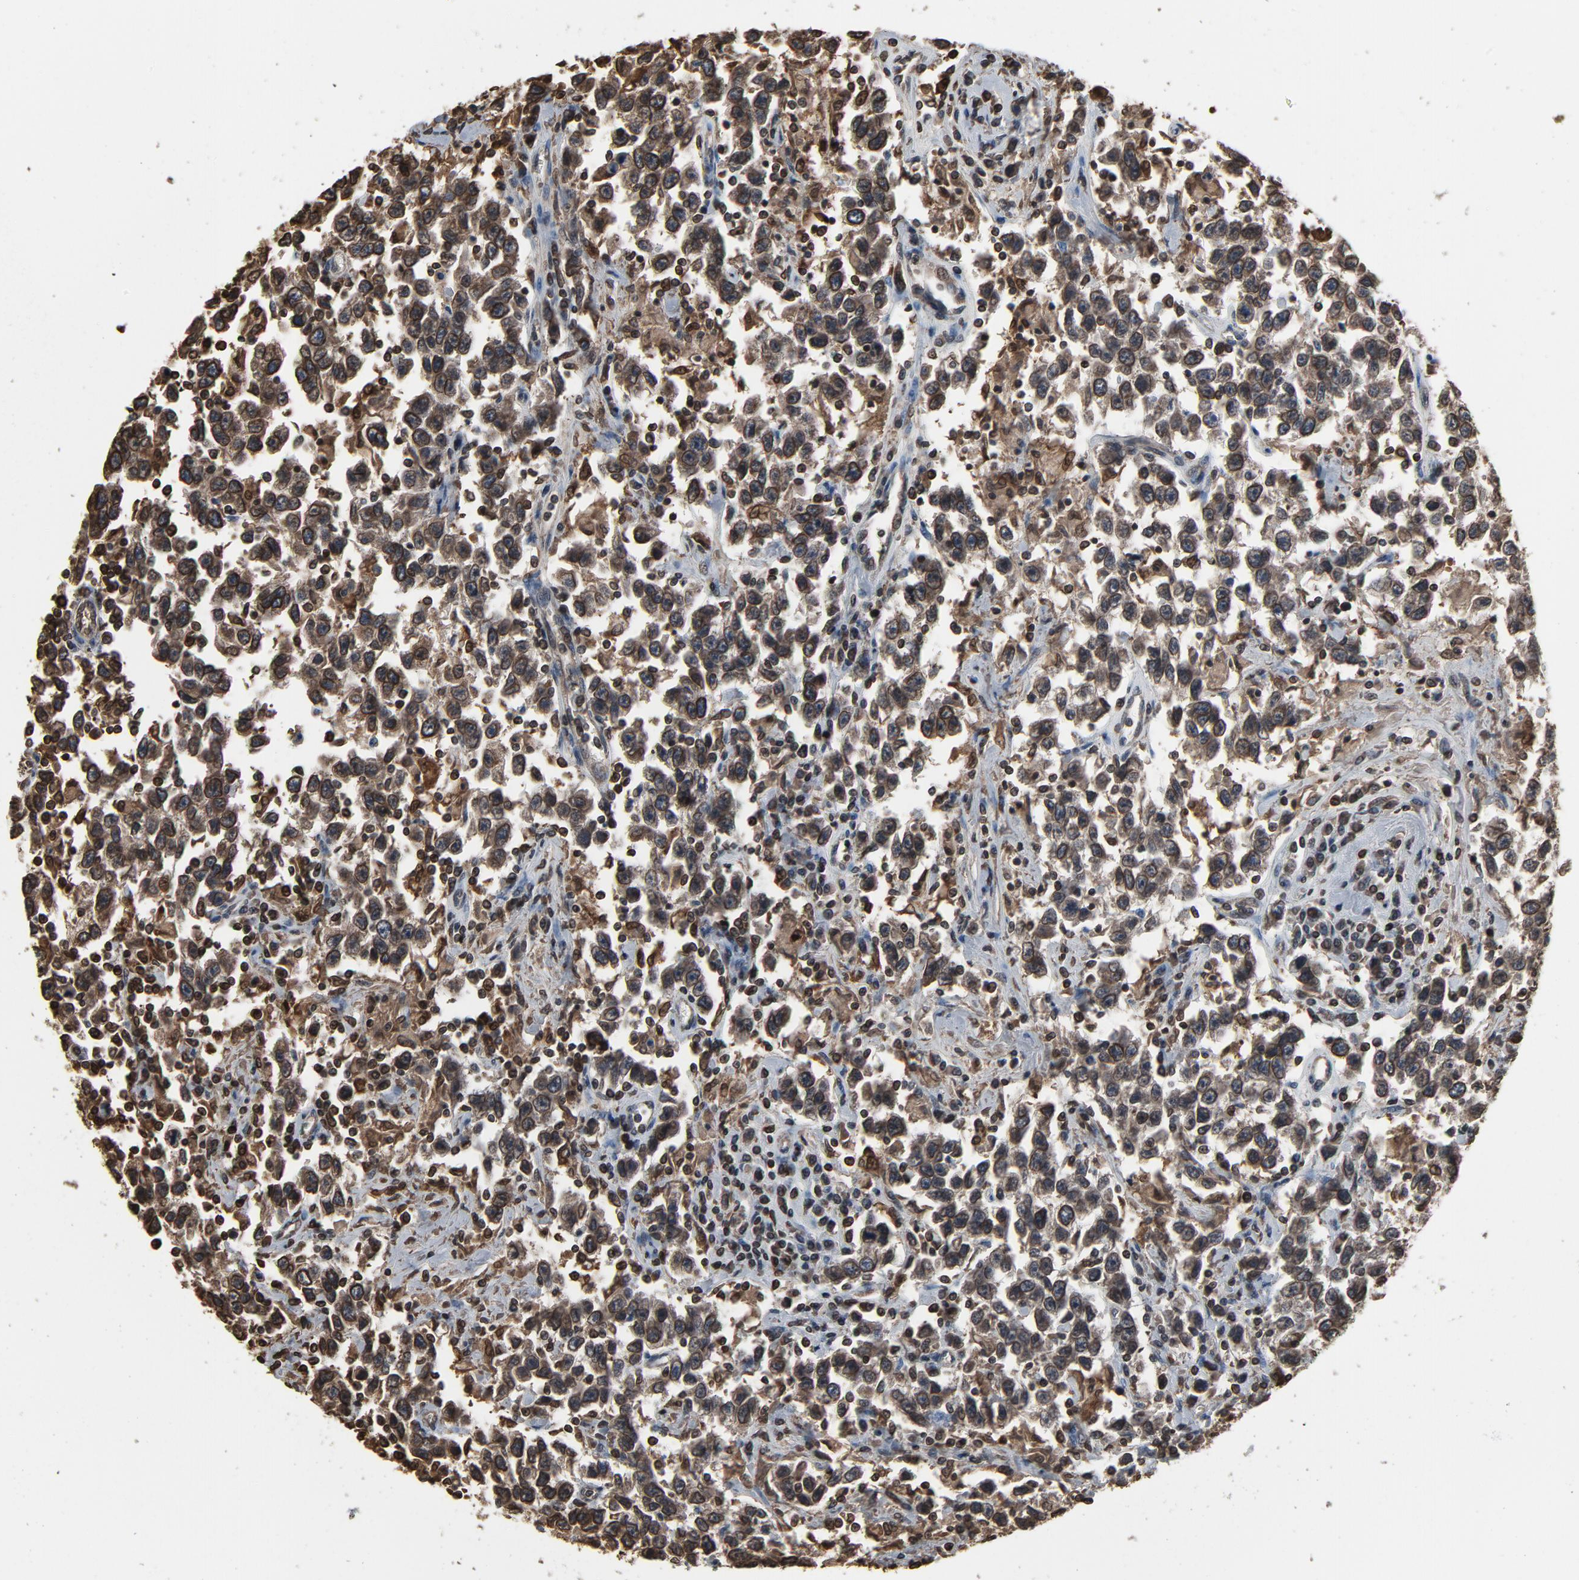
{"staining": {"intensity": "weak", "quantity": ">75%", "location": "cytoplasmic/membranous,nuclear"}, "tissue": "testis cancer", "cell_type": "Tumor cells", "image_type": "cancer", "snomed": [{"axis": "morphology", "description": "Seminoma, NOS"}, {"axis": "topography", "description": "Testis"}], "caption": "IHC histopathology image of seminoma (testis) stained for a protein (brown), which shows low levels of weak cytoplasmic/membranous and nuclear staining in approximately >75% of tumor cells.", "gene": "UBE2D1", "patient": {"sex": "male", "age": 41}}